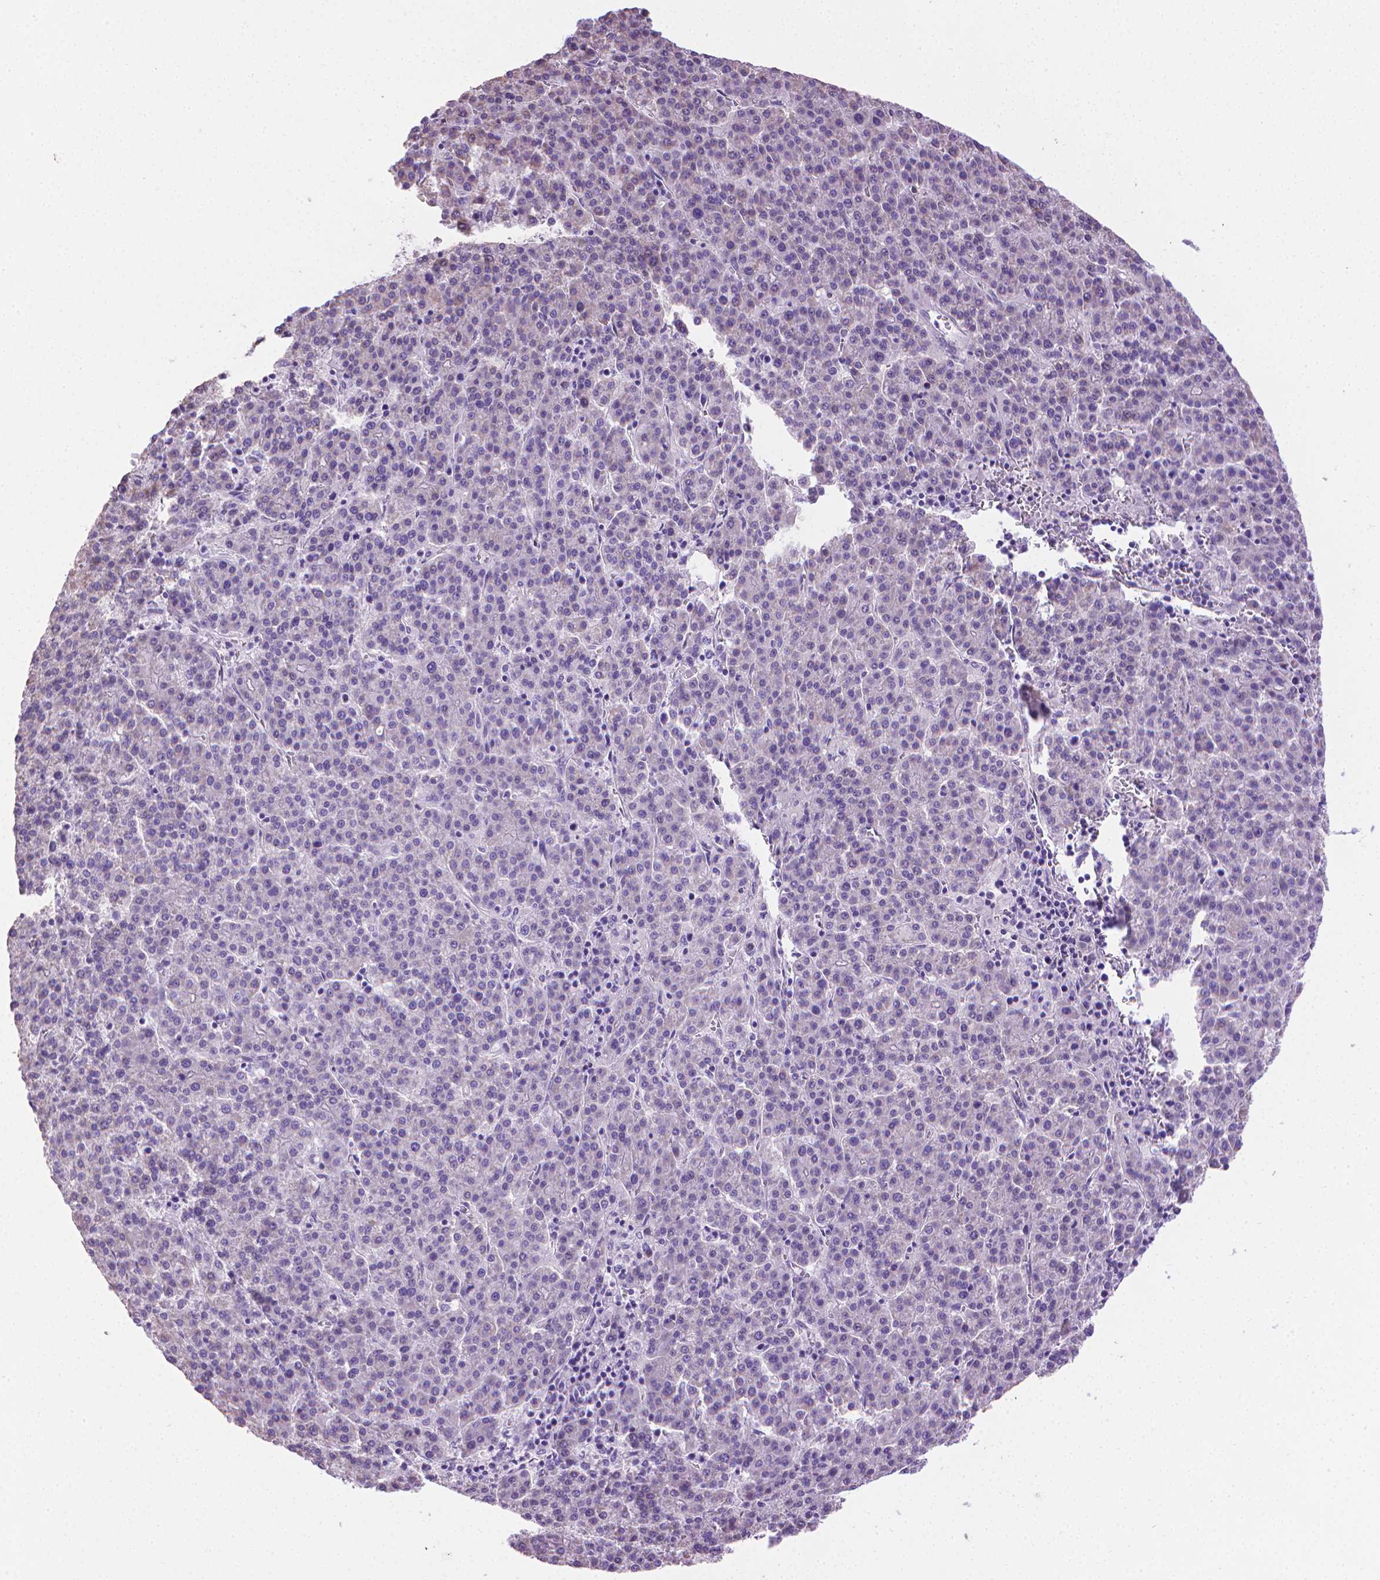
{"staining": {"intensity": "negative", "quantity": "none", "location": "none"}, "tissue": "liver cancer", "cell_type": "Tumor cells", "image_type": "cancer", "snomed": [{"axis": "morphology", "description": "Carcinoma, Hepatocellular, NOS"}, {"axis": "topography", "description": "Liver"}], "caption": "The micrograph demonstrates no significant staining in tumor cells of liver hepatocellular carcinoma.", "gene": "PNMA2", "patient": {"sex": "female", "age": 58}}